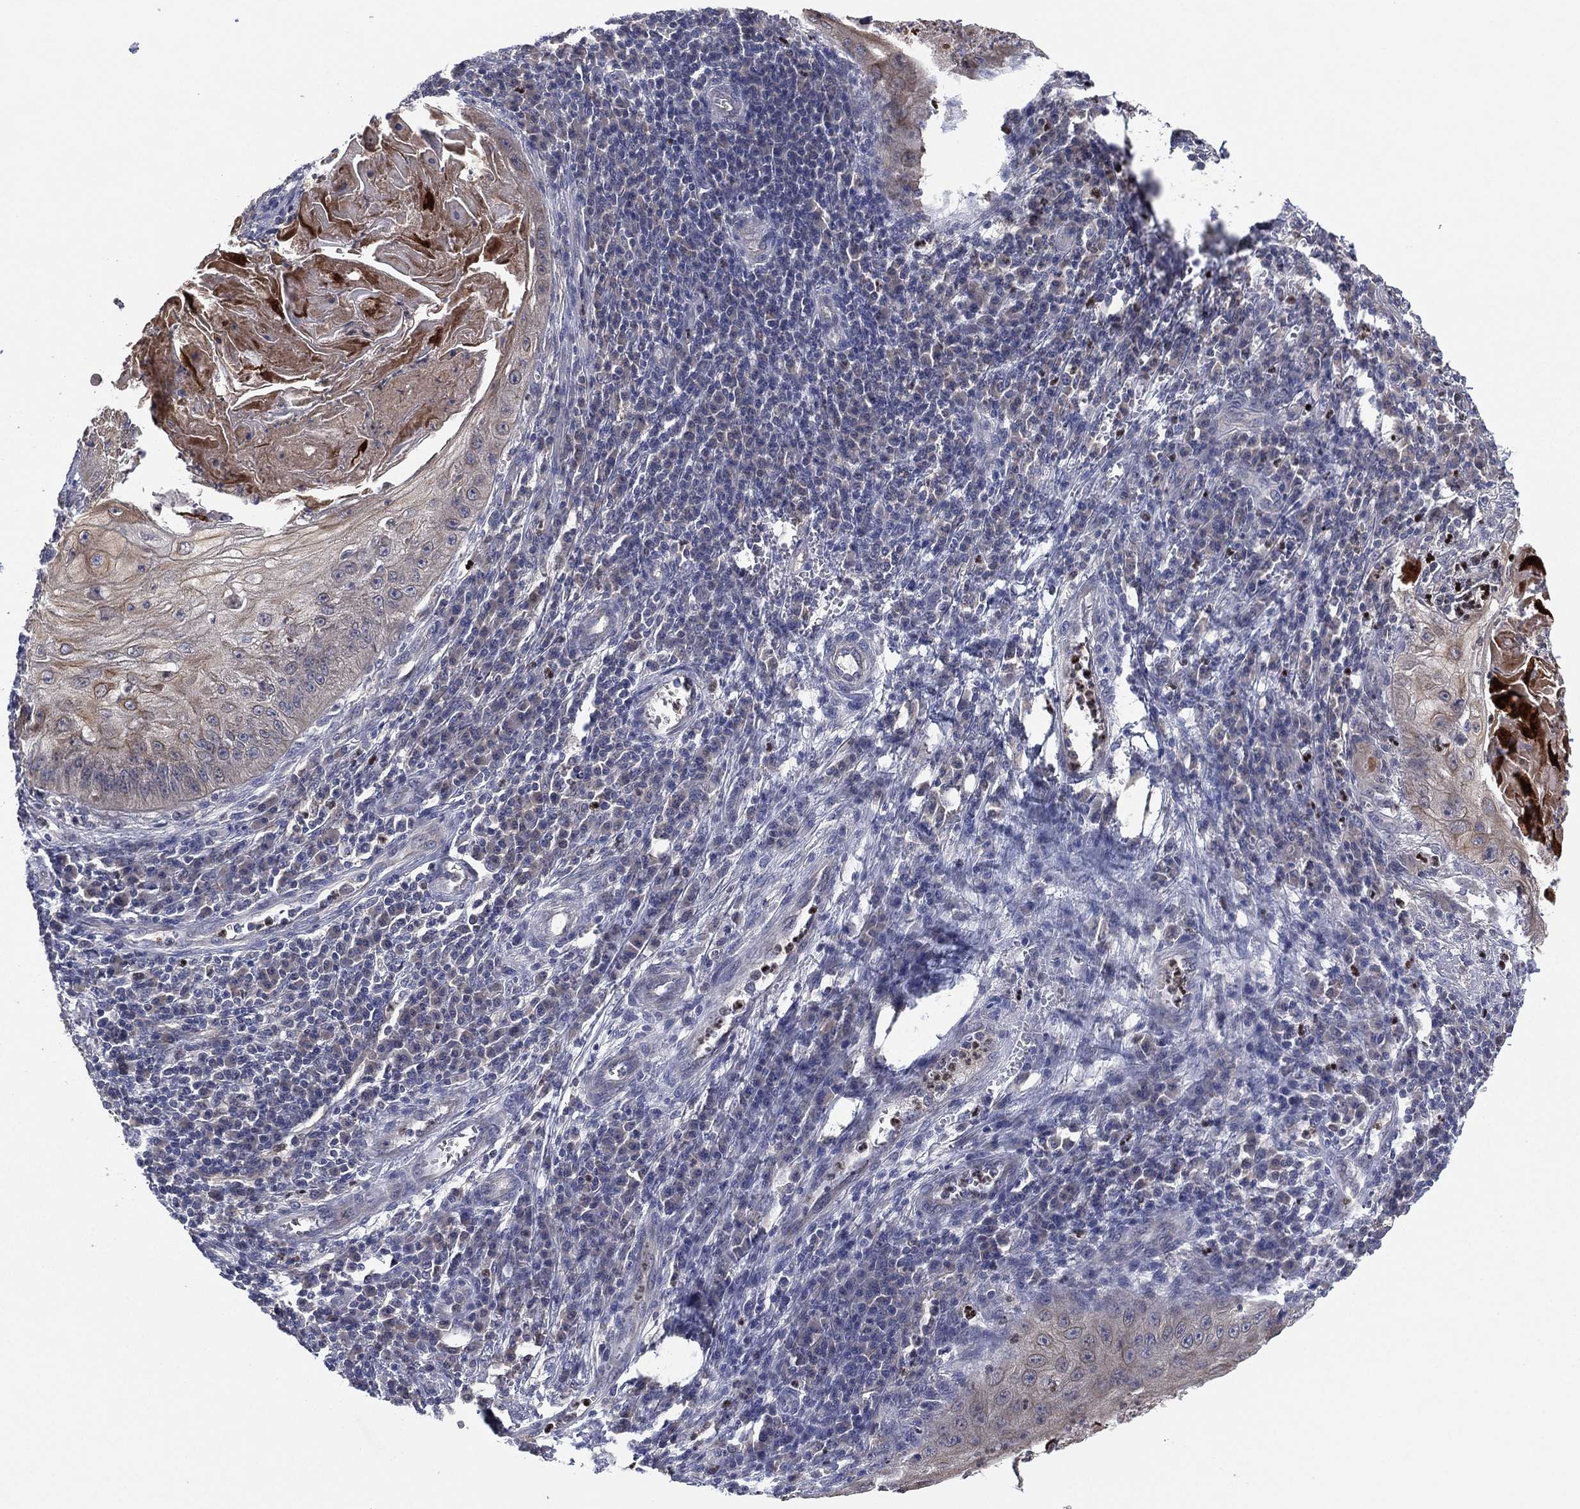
{"staining": {"intensity": "weak", "quantity": "<25%", "location": "cytoplasmic/membranous"}, "tissue": "skin cancer", "cell_type": "Tumor cells", "image_type": "cancer", "snomed": [{"axis": "morphology", "description": "Squamous cell carcinoma, NOS"}, {"axis": "topography", "description": "Skin"}], "caption": "Tumor cells show no significant protein staining in skin cancer.", "gene": "MPP7", "patient": {"sex": "male", "age": 70}}